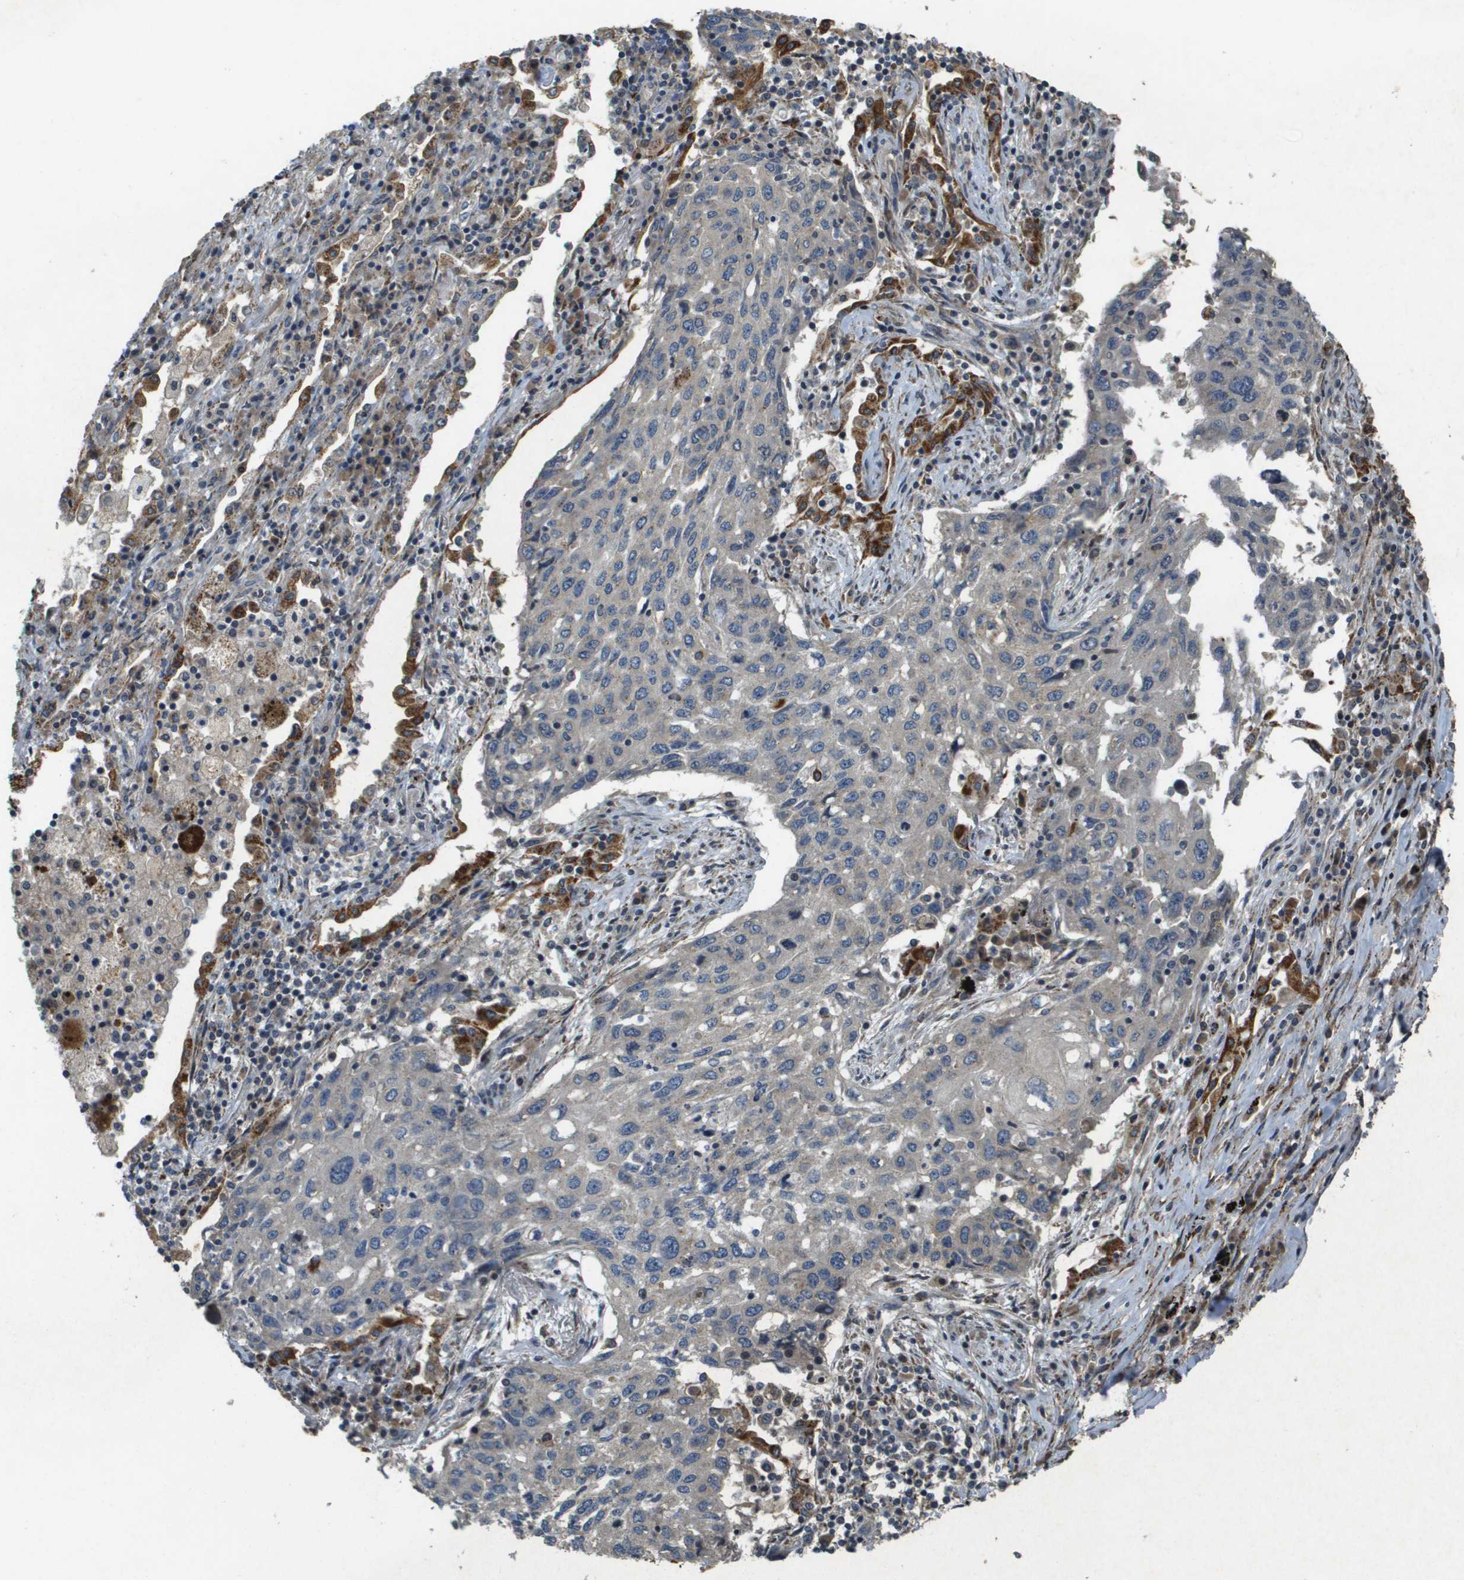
{"staining": {"intensity": "negative", "quantity": "none", "location": "none"}, "tissue": "lung cancer", "cell_type": "Tumor cells", "image_type": "cancer", "snomed": [{"axis": "morphology", "description": "Squamous cell carcinoma, NOS"}, {"axis": "topography", "description": "Lung"}], "caption": "High power microscopy image of an immunohistochemistry photomicrograph of lung cancer (squamous cell carcinoma), revealing no significant staining in tumor cells.", "gene": "CDKN2C", "patient": {"sex": "female", "age": 63}}